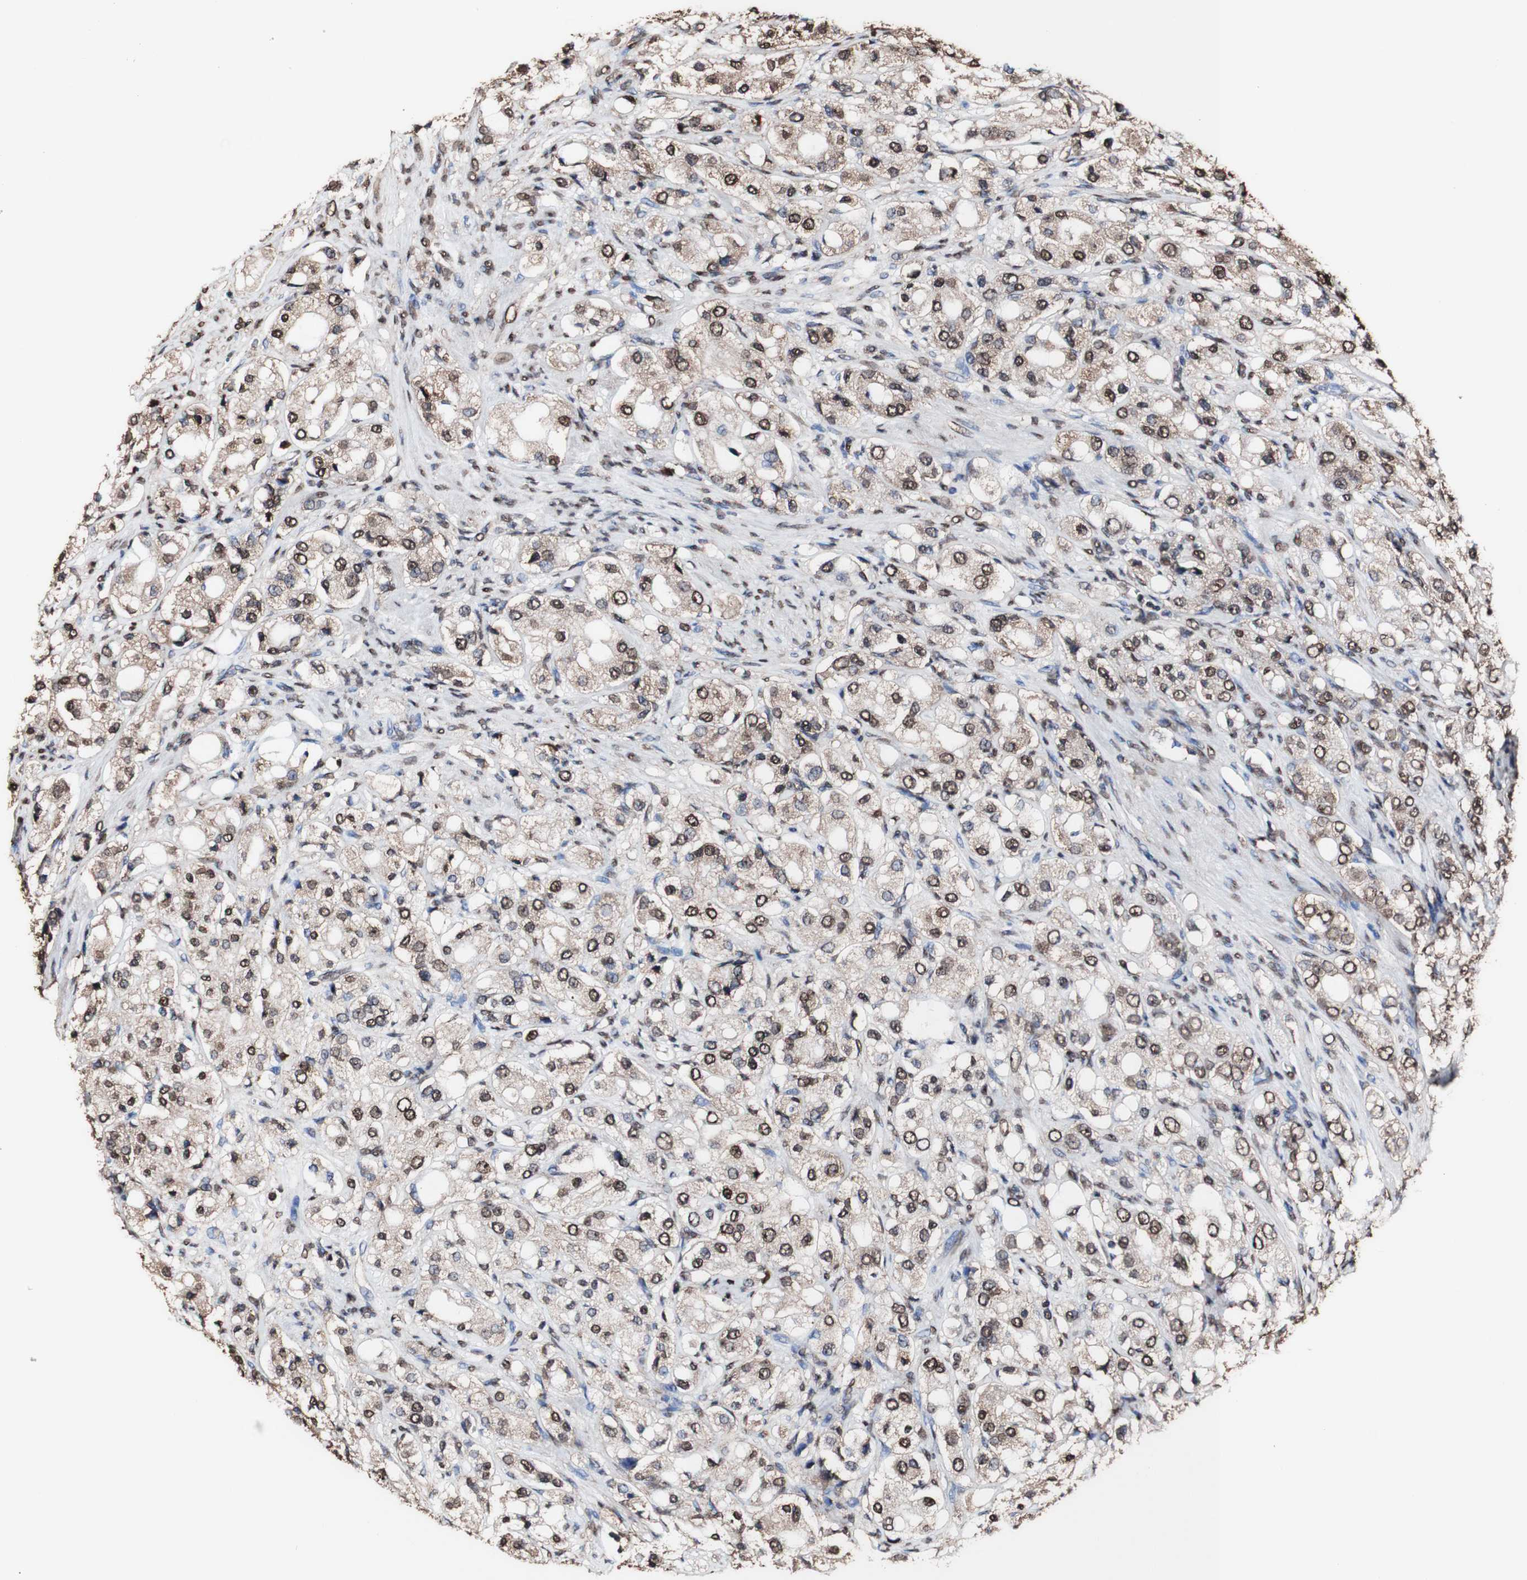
{"staining": {"intensity": "strong", "quantity": "25%-75%", "location": "cytoplasmic/membranous,nuclear"}, "tissue": "prostate cancer", "cell_type": "Tumor cells", "image_type": "cancer", "snomed": [{"axis": "morphology", "description": "Adenocarcinoma, High grade"}, {"axis": "topography", "description": "Prostate"}], "caption": "There is high levels of strong cytoplasmic/membranous and nuclear positivity in tumor cells of prostate cancer (high-grade adenocarcinoma), as demonstrated by immunohistochemical staining (brown color).", "gene": "PIDD1", "patient": {"sex": "male", "age": 65}}